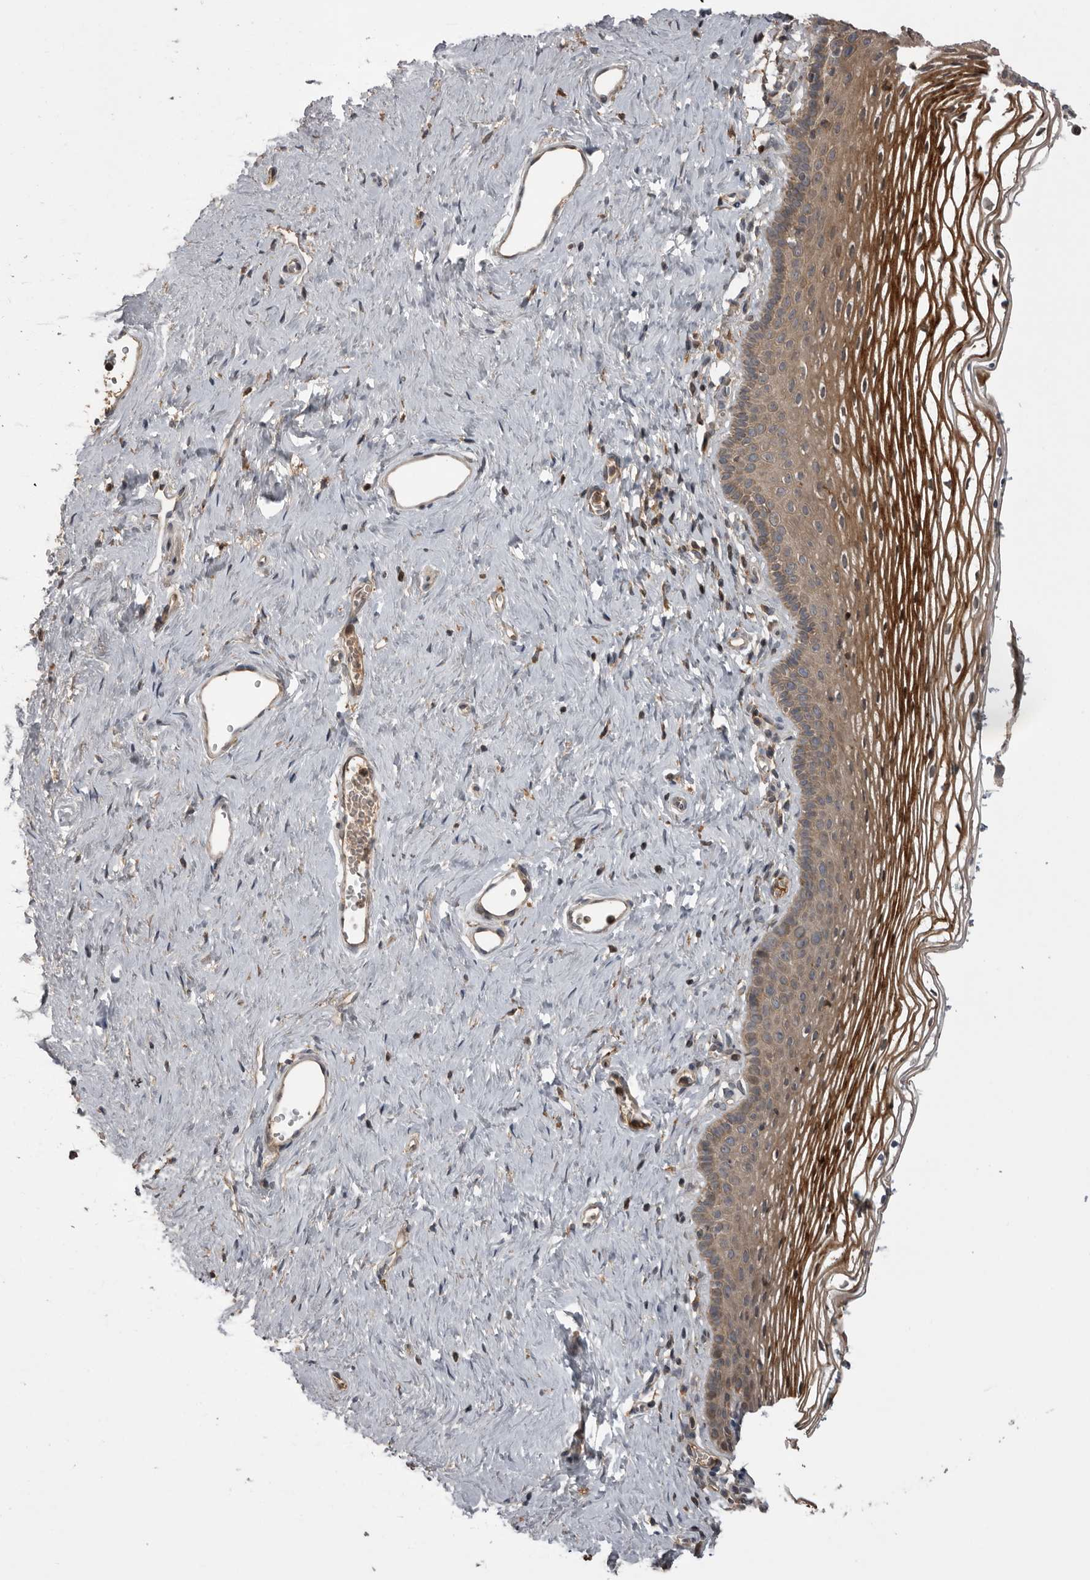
{"staining": {"intensity": "strong", "quantity": "25%-75%", "location": "cytoplasmic/membranous"}, "tissue": "vagina", "cell_type": "Squamous epithelial cells", "image_type": "normal", "snomed": [{"axis": "morphology", "description": "Normal tissue, NOS"}, {"axis": "topography", "description": "Vagina"}], "caption": "IHC (DAB) staining of unremarkable vagina displays strong cytoplasmic/membranous protein staining in about 25%-75% of squamous epithelial cells. (Stains: DAB in brown, nuclei in blue, Microscopy: brightfield microscopy at high magnification).", "gene": "RAB3GAP2", "patient": {"sex": "female", "age": 32}}